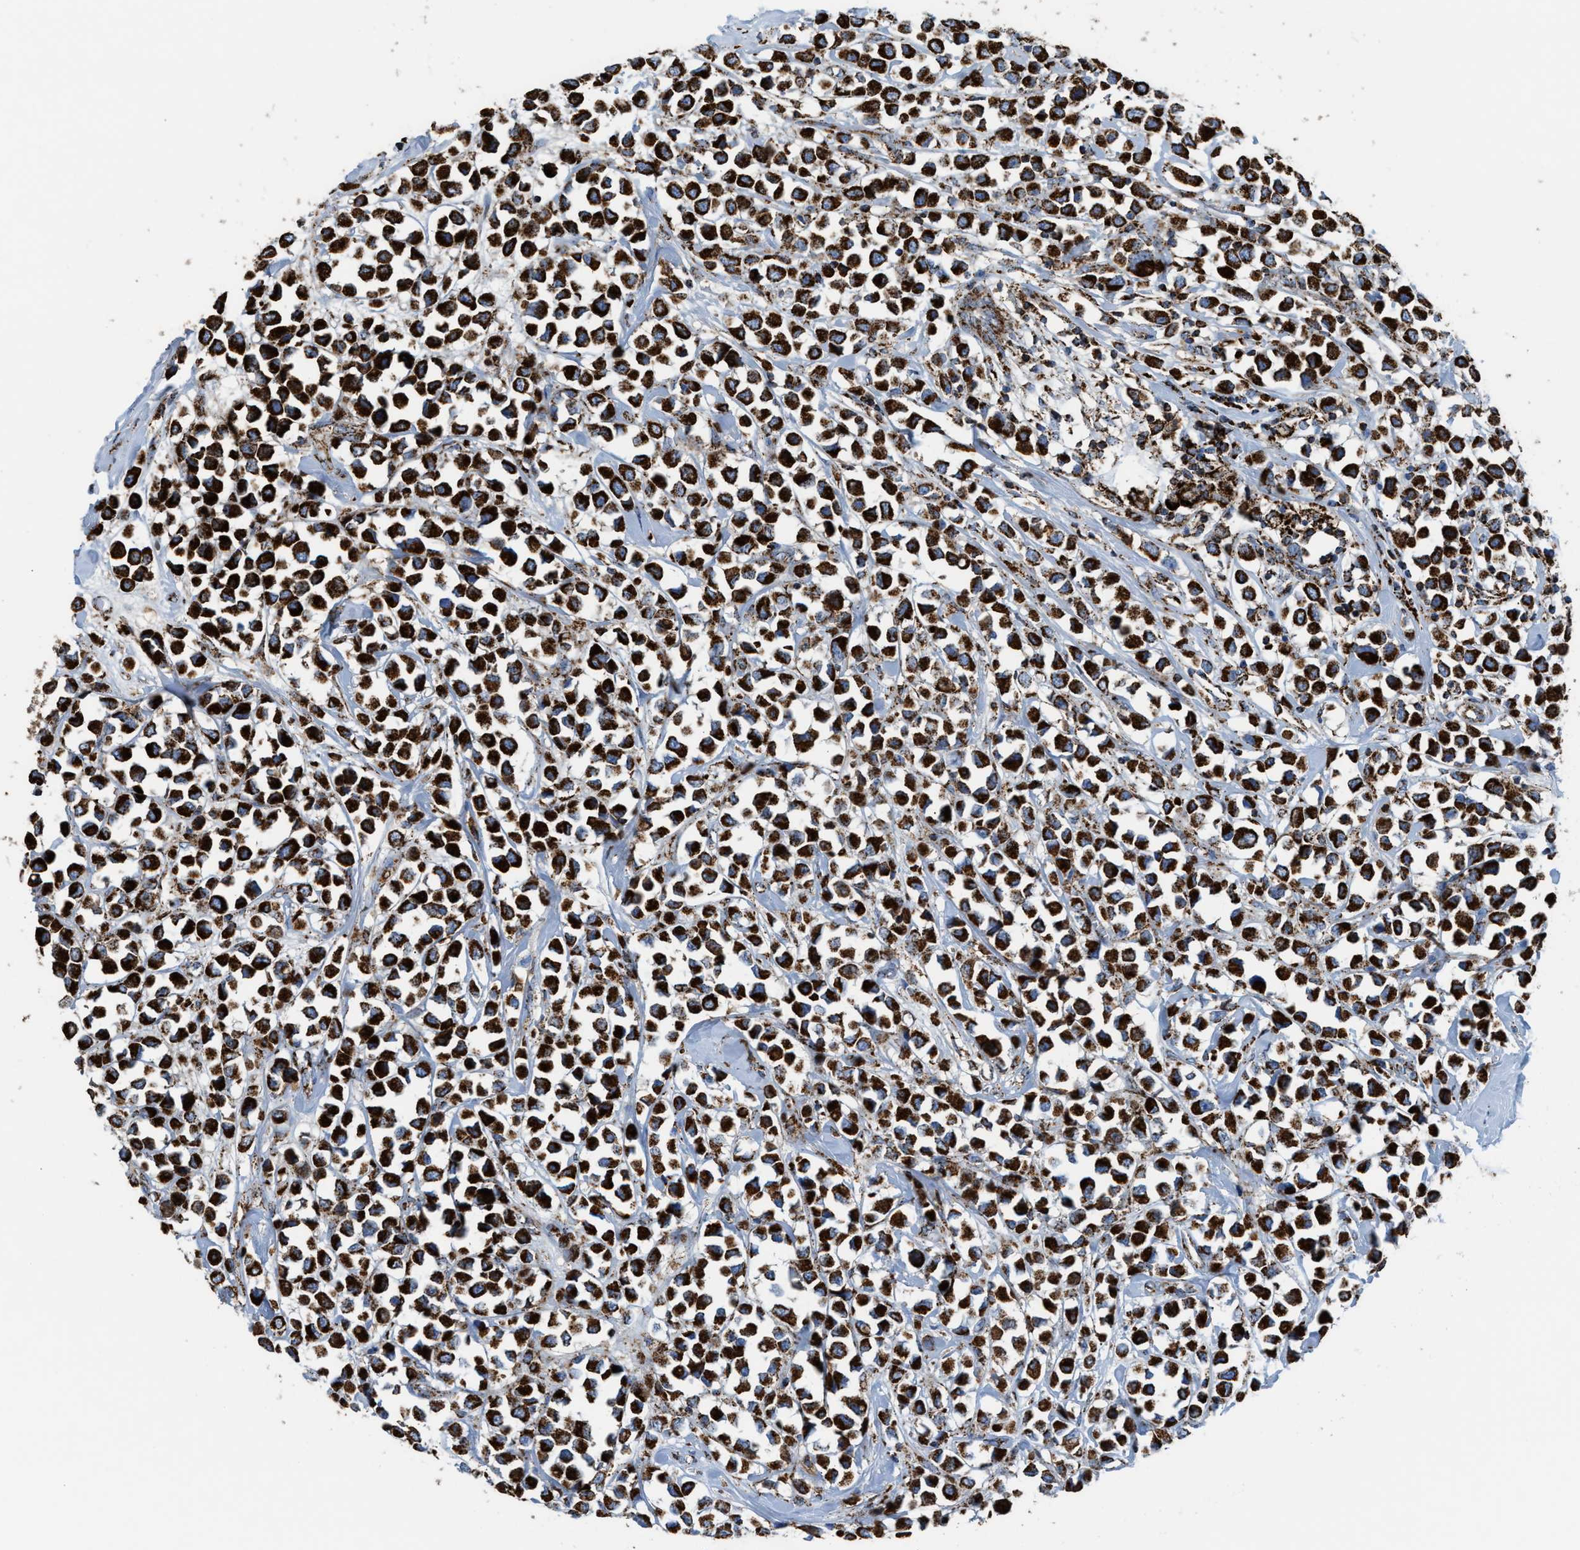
{"staining": {"intensity": "strong", "quantity": ">75%", "location": "cytoplasmic/membranous"}, "tissue": "breast cancer", "cell_type": "Tumor cells", "image_type": "cancer", "snomed": [{"axis": "morphology", "description": "Duct carcinoma"}, {"axis": "topography", "description": "Breast"}], "caption": "Tumor cells show high levels of strong cytoplasmic/membranous expression in about >75% of cells in human breast infiltrating ductal carcinoma. (brown staining indicates protein expression, while blue staining denotes nuclei).", "gene": "ECHS1", "patient": {"sex": "female", "age": 61}}